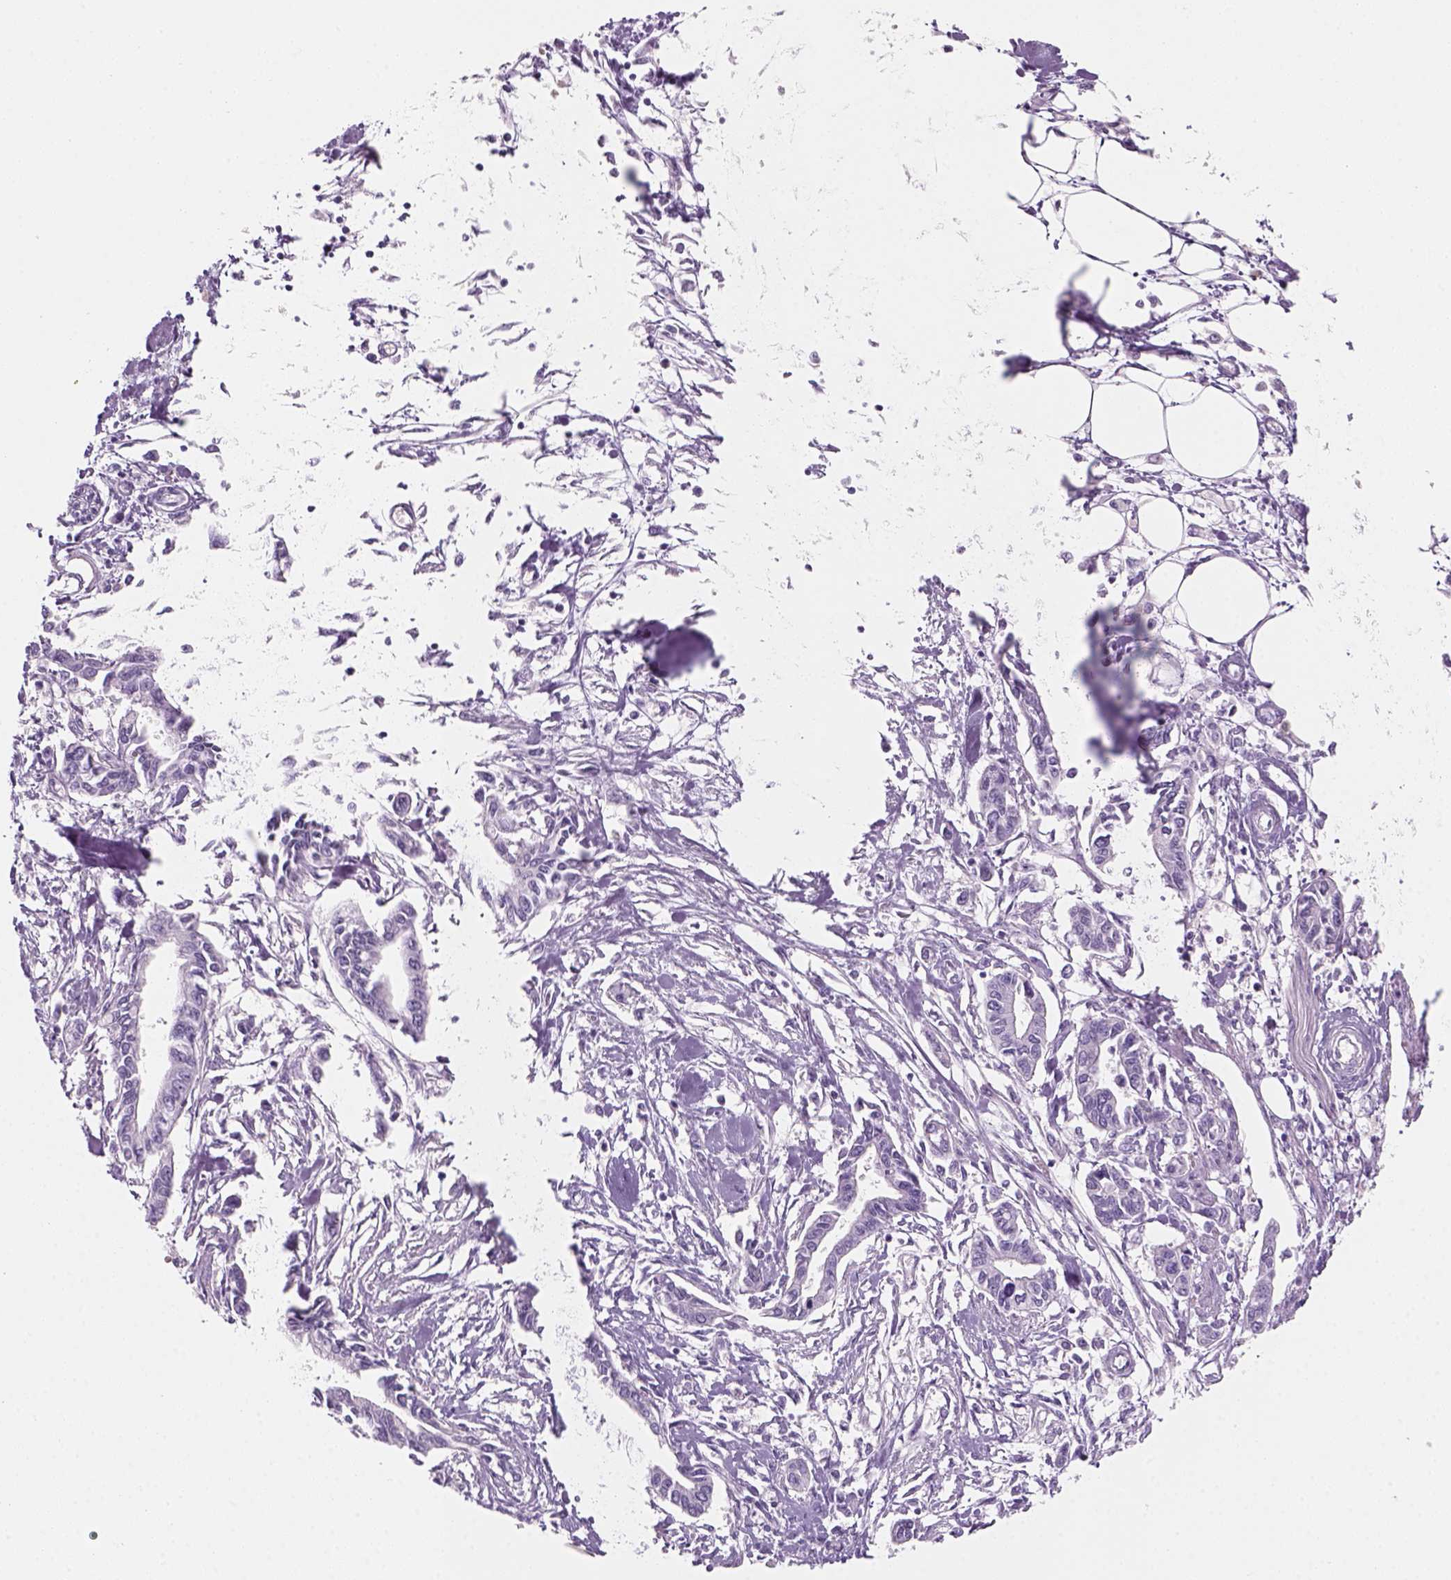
{"staining": {"intensity": "negative", "quantity": "none", "location": "none"}, "tissue": "pancreatic cancer", "cell_type": "Tumor cells", "image_type": "cancer", "snomed": [{"axis": "morphology", "description": "Adenocarcinoma, NOS"}, {"axis": "topography", "description": "Pancreas"}], "caption": "Tumor cells are negative for protein expression in human adenocarcinoma (pancreatic).", "gene": "KRTAP11-1", "patient": {"sex": "male", "age": 60}}